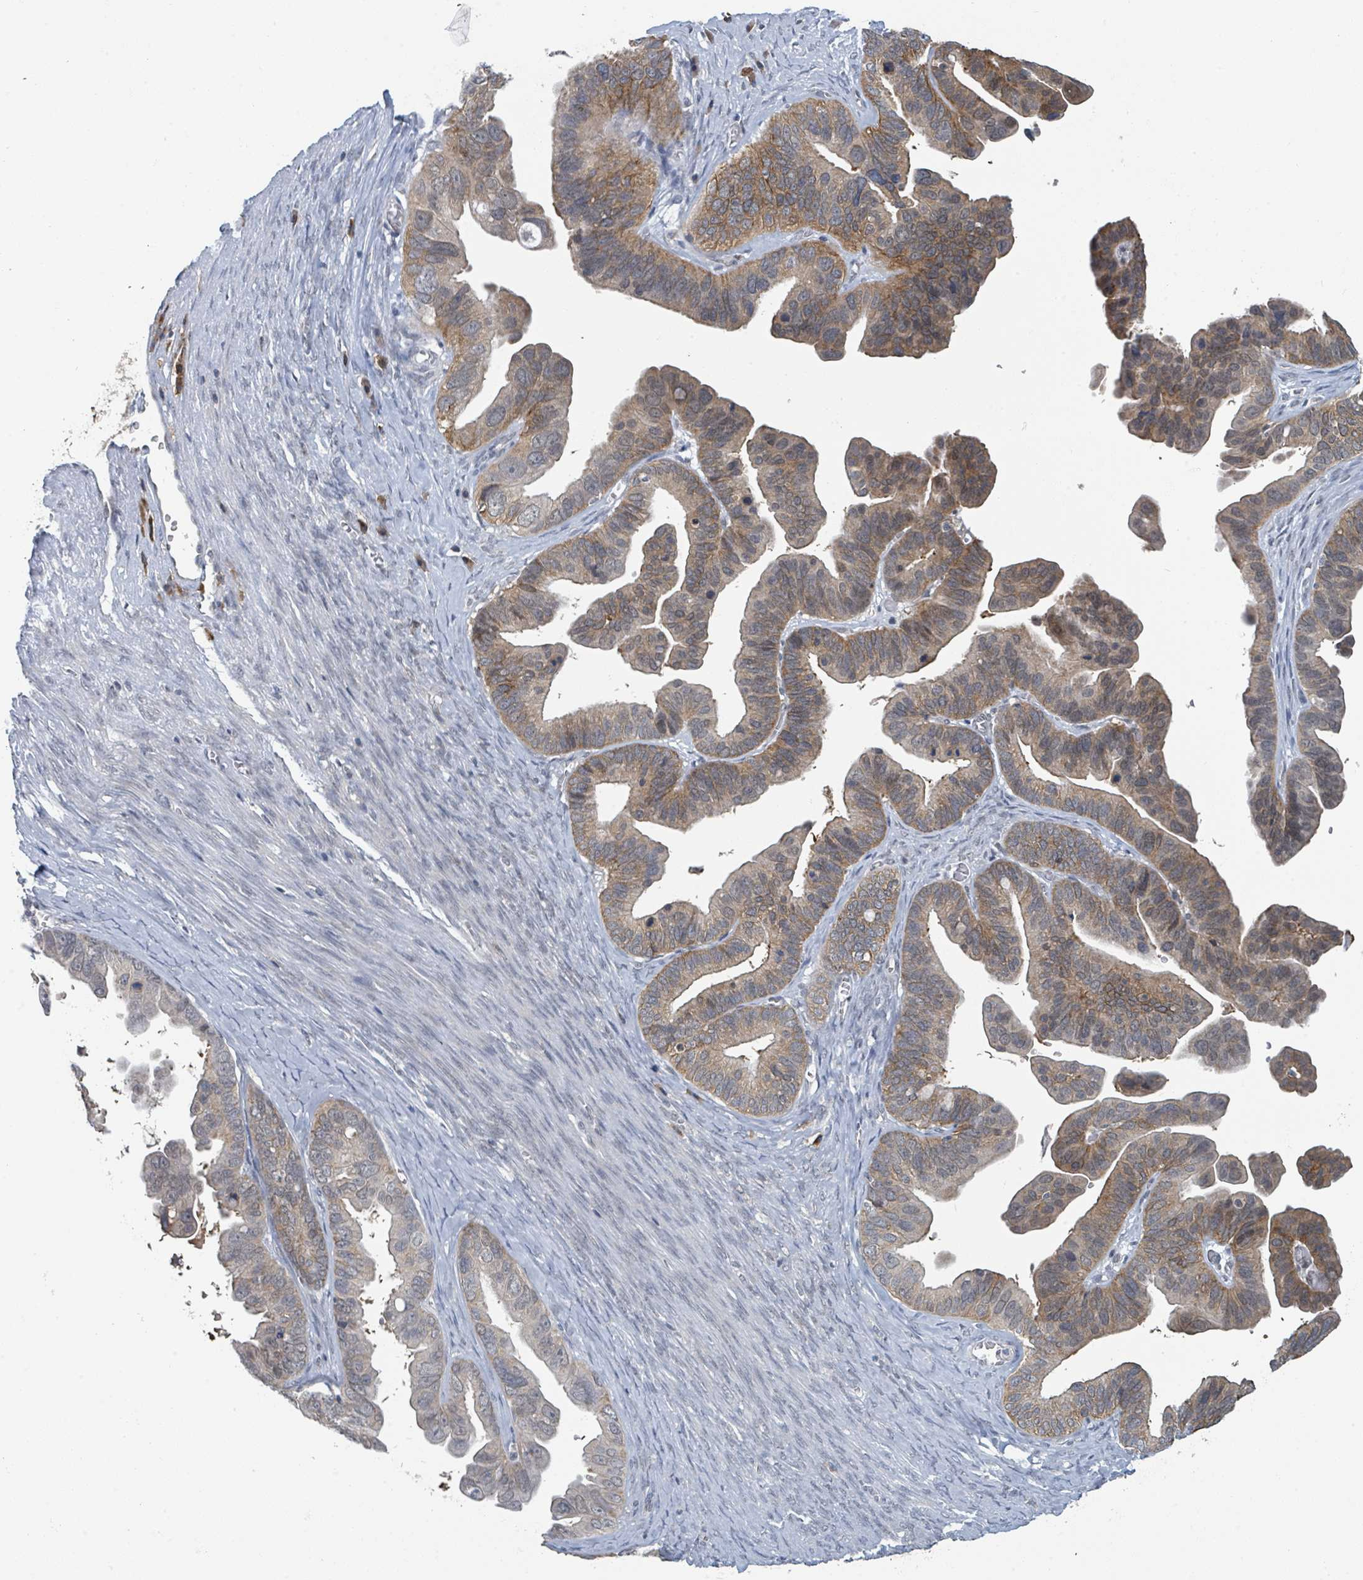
{"staining": {"intensity": "moderate", "quantity": ">75%", "location": "cytoplasmic/membranous"}, "tissue": "ovarian cancer", "cell_type": "Tumor cells", "image_type": "cancer", "snomed": [{"axis": "morphology", "description": "Cystadenocarcinoma, serous, NOS"}, {"axis": "topography", "description": "Ovary"}], "caption": "Ovarian serous cystadenocarcinoma stained with a protein marker shows moderate staining in tumor cells.", "gene": "ANKRD55", "patient": {"sex": "female", "age": 56}}